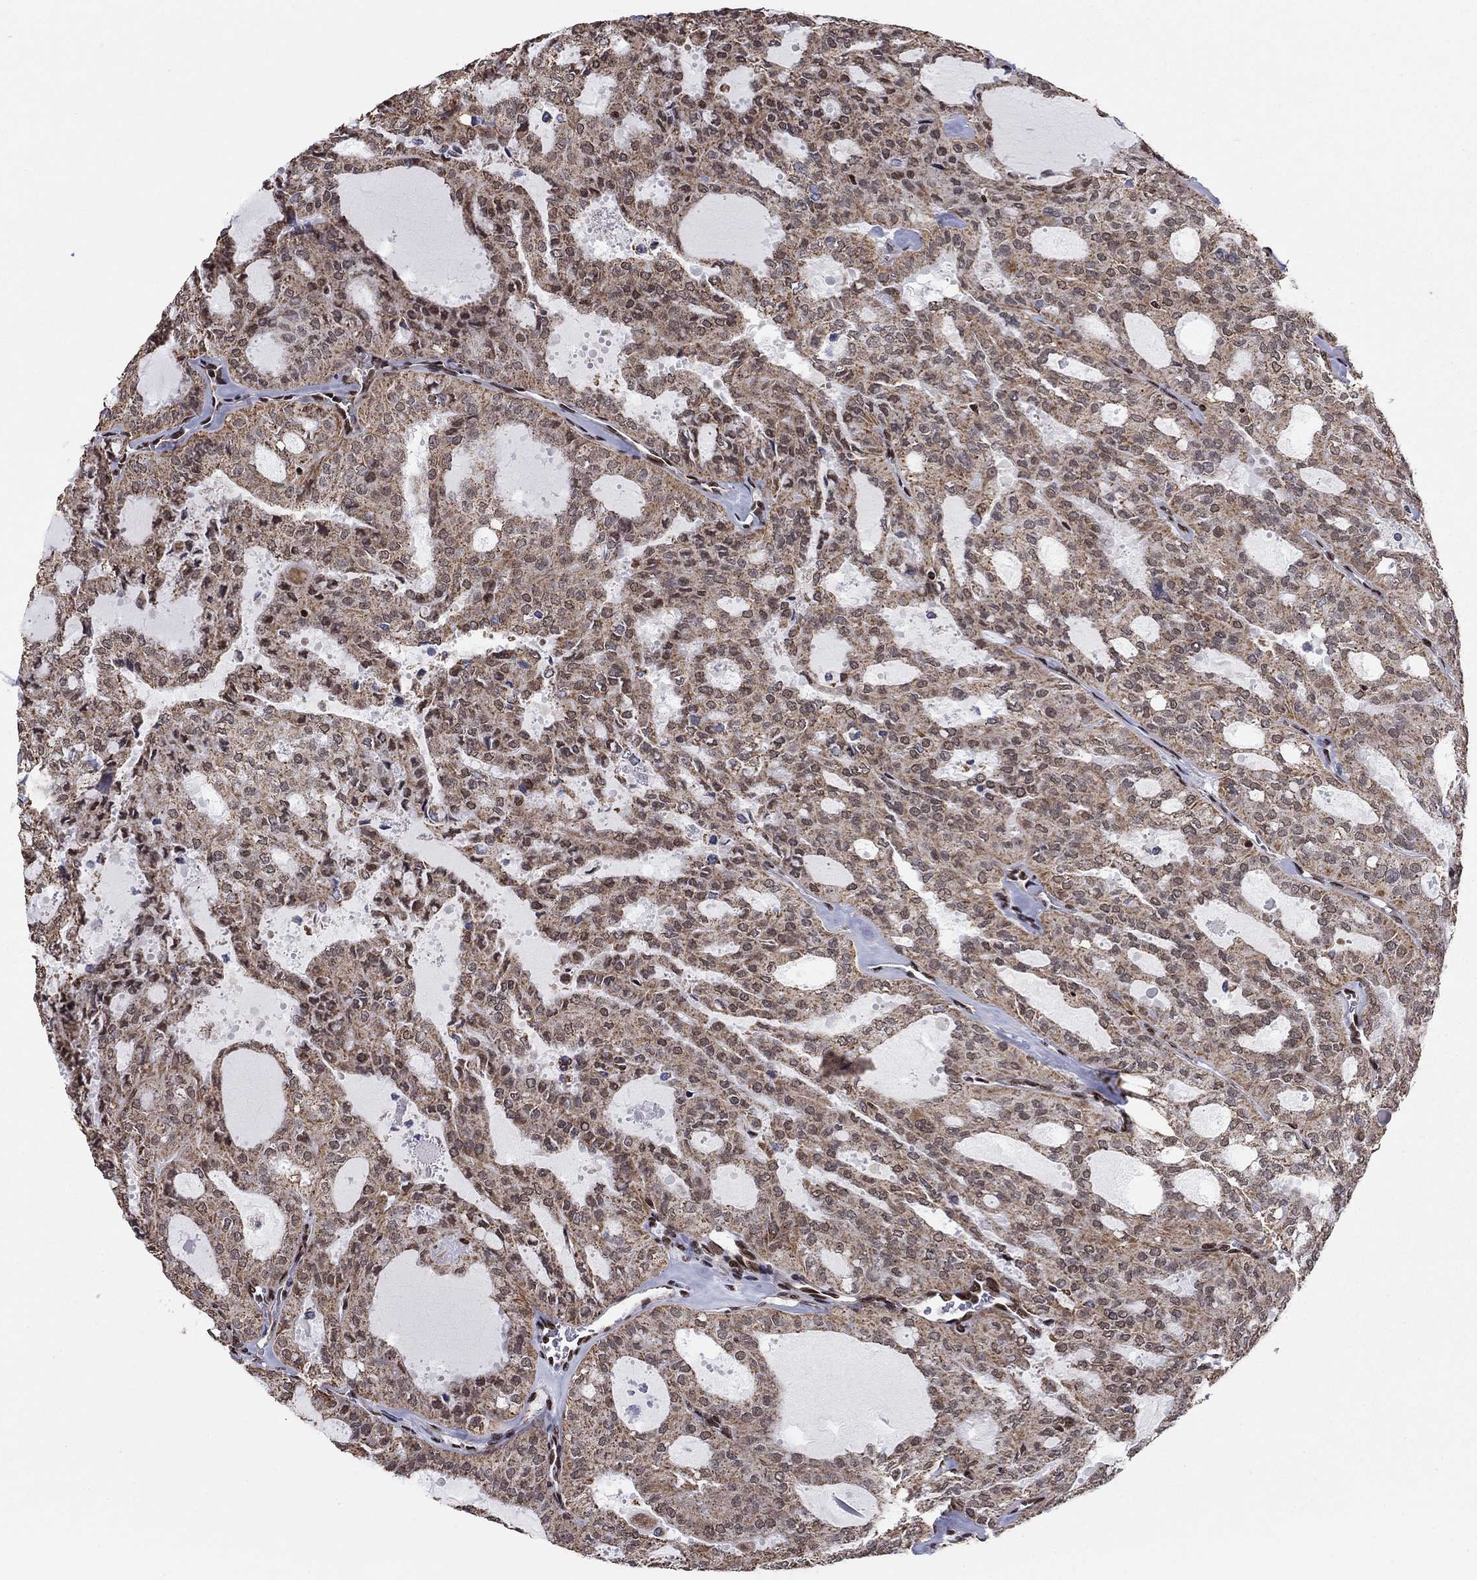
{"staining": {"intensity": "moderate", "quantity": "25%-75%", "location": "cytoplasmic/membranous,nuclear"}, "tissue": "thyroid cancer", "cell_type": "Tumor cells", "image_type": "cancer", "snomed": [{"axis": "morphology", "description": "Follicular adenoma carcinoma, NOS"}, {"axis": "topography", "description": "Thyroid gland"}], "caption": "This photomicrograph exhibits immunohistochemistry (IHC) staining of human follicular adenoma carcinoma (thyroid), with medium moderate cytoplasmic/membranous and nuclear staining in about 25%-75% of tumor cells.", "gene": "N4BP2", "patient": {"sex": "male", "age": 75}}